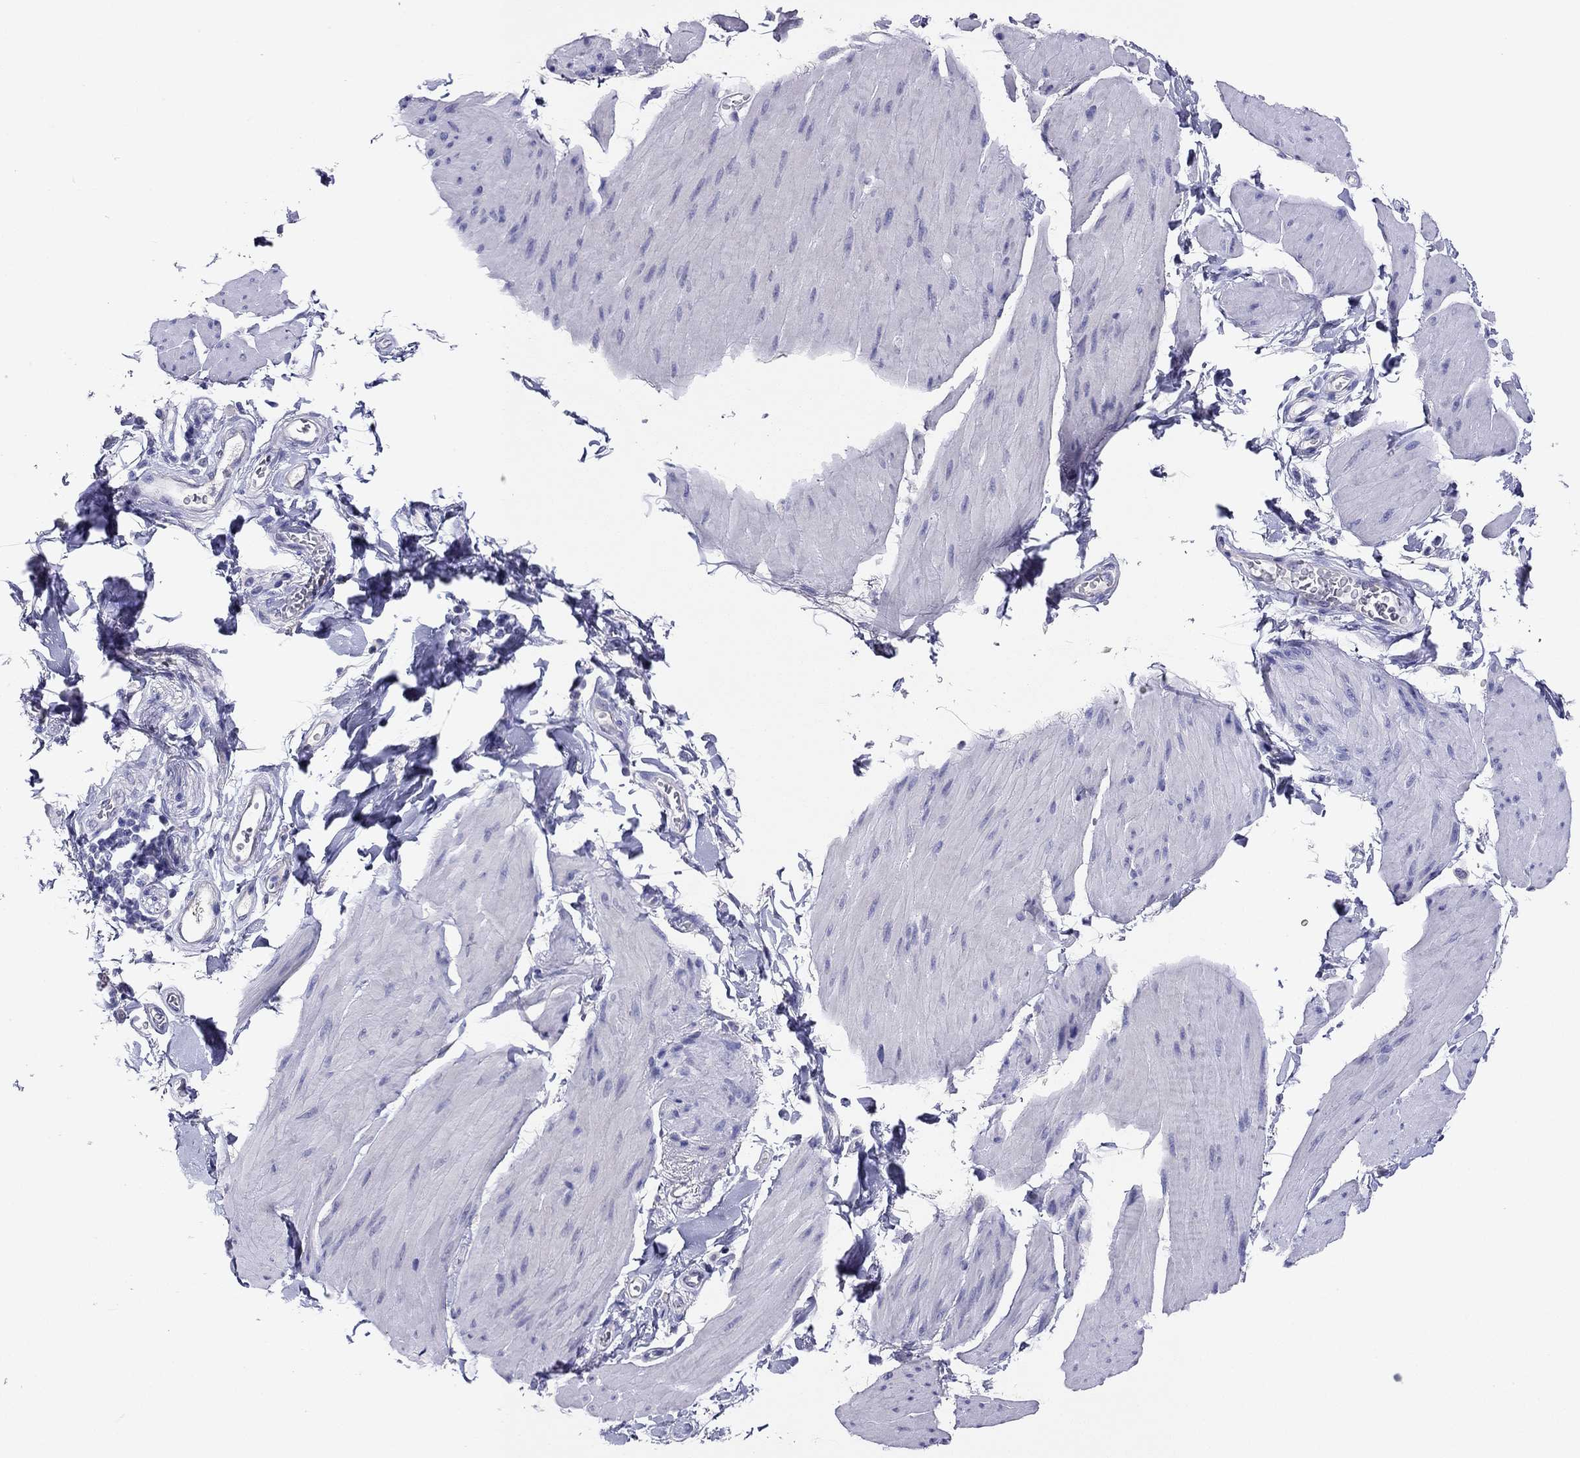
{"staining": {"intensity": "negative", "quantity": "none", "location": "none"}, "tissue": "smooth muscle", "cell_type": "Smooth muscle cells", "image_type": "normal", "snomed": [{"axis": "morphology", "description": "Normal tissue, NOS"}, {"axis": "topography", "description": "Adipose tissue"}, {"axis": "topography", "description": "Smooth muscle"}, {"axis": "topography", "description": "Peripheral nerve tissue"}], "caption": "DAB (3,3'-diaminobenzidine) immunohistochemical staining of unremarkable human smooth muscle exhibits no significant expression in smooth muscle cells. Nuclei are stained in blue.", "gene": "CAPNS2", "patient": {"sex": "male", "age": 83}}